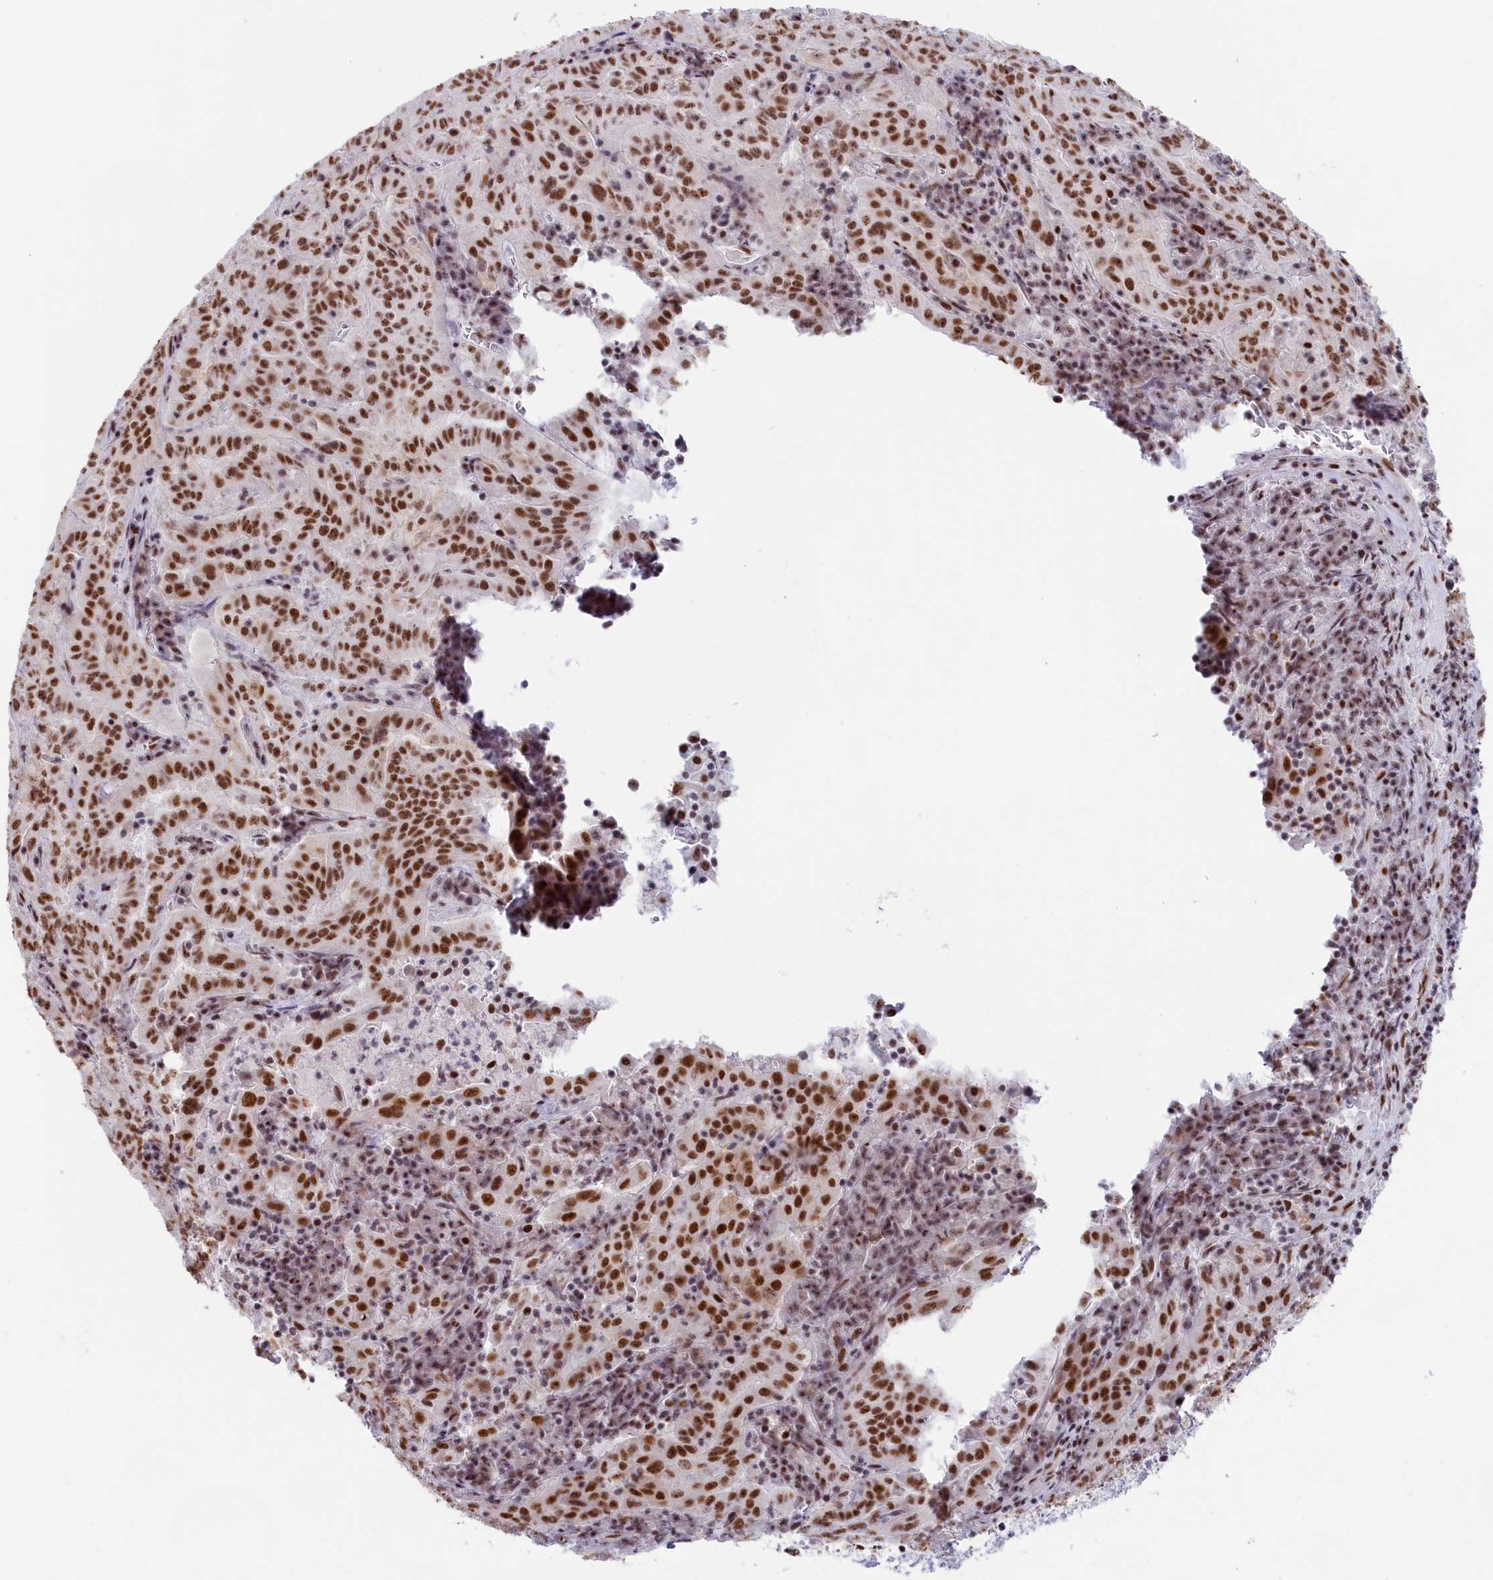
{"staining": {"intensity": "moderate", "quantity": ">75%", "location": "nuclear"}, "tissue": "pancreatic cancer", "cell_type": "Tumor cells", "image_type": "cancer", "snomed": [{"axis": "morphology", "description": "Adenocarcinoma, NOS"}, {"axis": "topography", "description": "Pancreas"}], "caption": "Pancreatic cancer (adenocarcinoma) was stained to show a protein in brown. There is medium levels of moderate nuclear staining in approximately >75% of tumor cells.", "gene": "SNRNP70", "patient": {"sex": "male", "age": 63}}